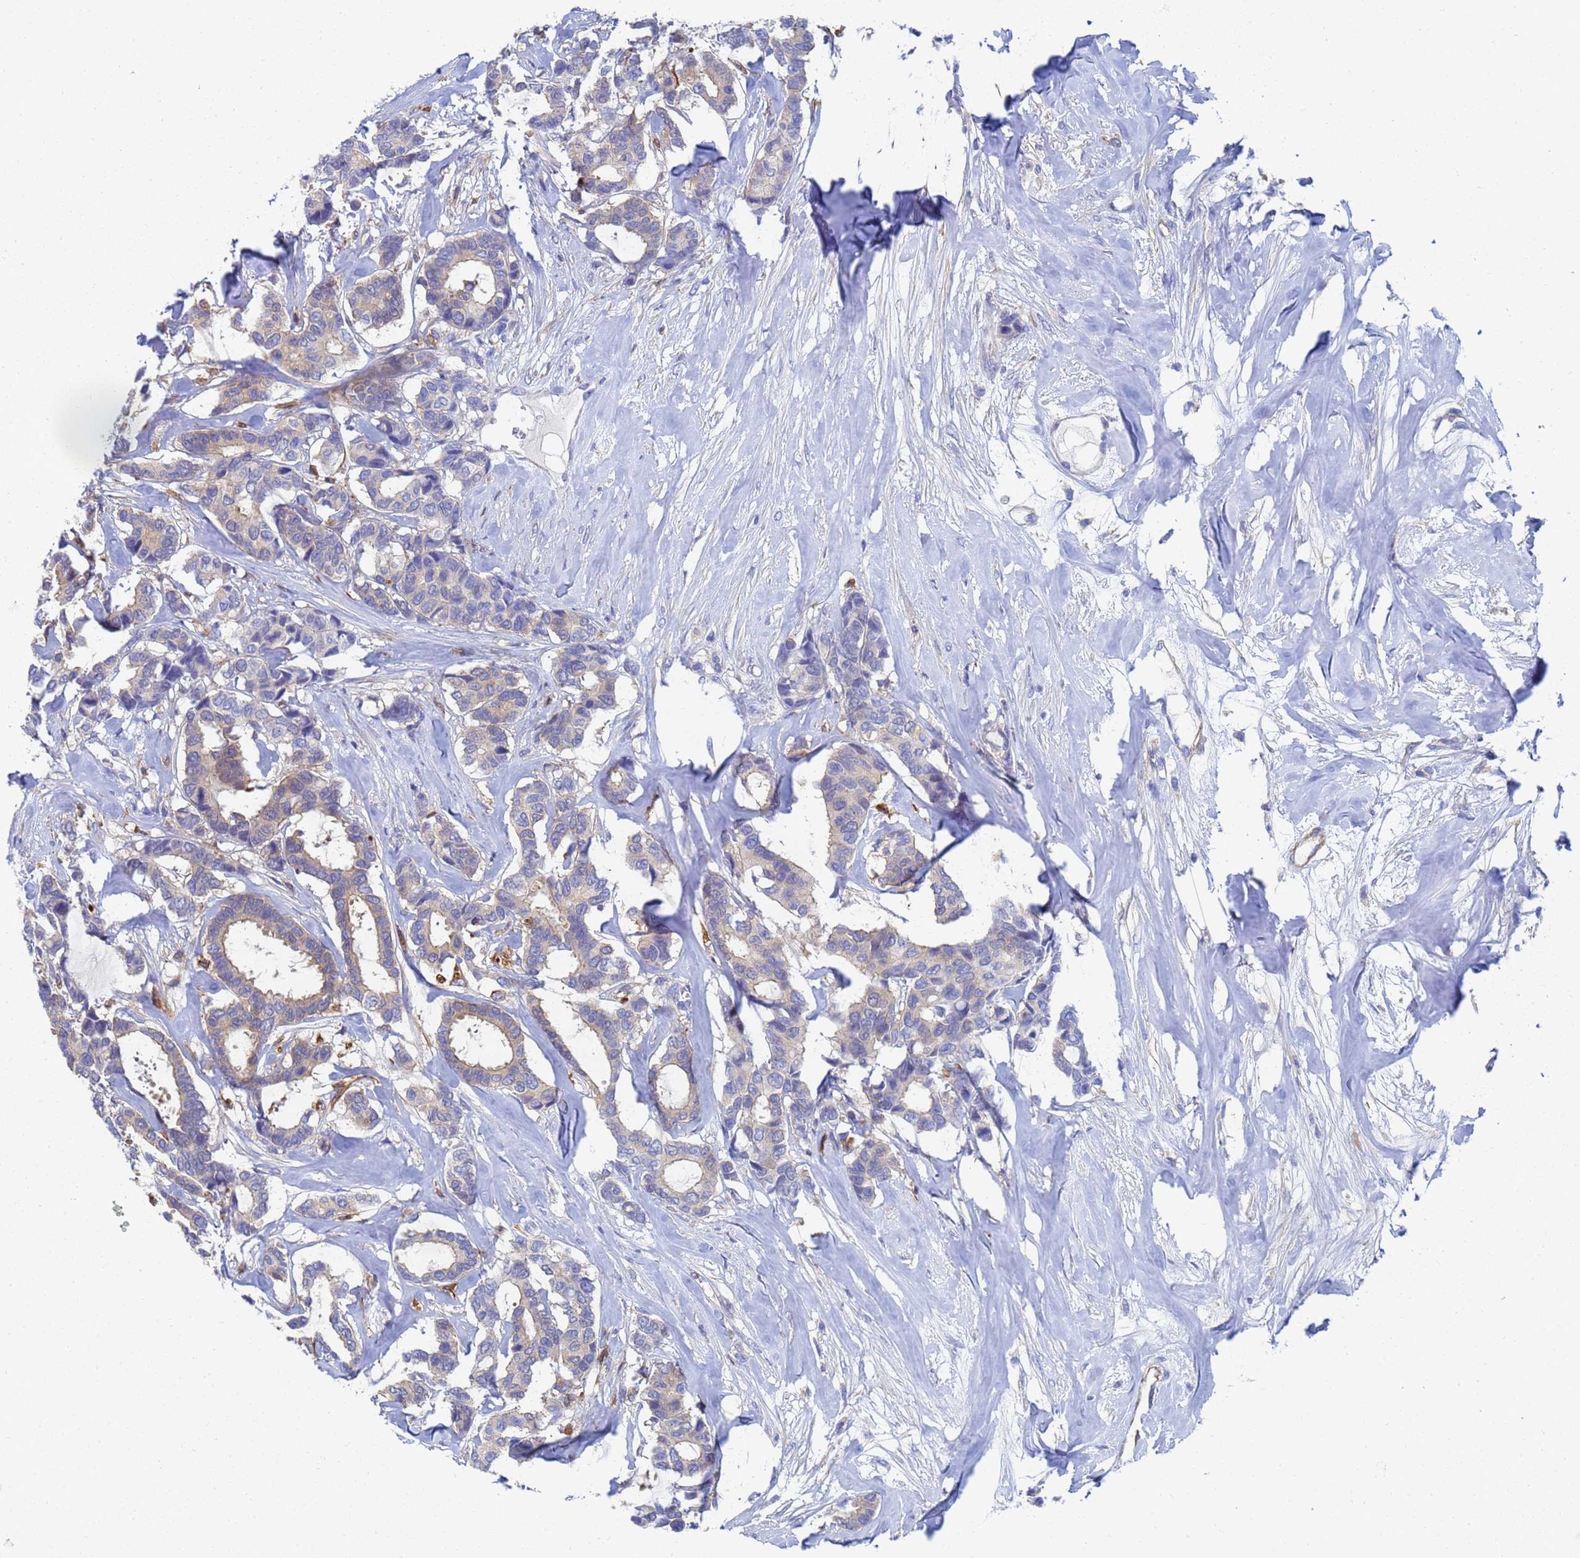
{"staining": {"intensity": "weak", "quantity": "25%-75%", "location": "cytoplasmic/membranous"}, "tissue": "breast cancer", "cell_type": "Tumor cells", "image_type": "cancer", "snomed": [{"axis": "morphology", "description": "Duct carcinoma"}, {"axis": "topography", "description": "Breast"}], "caption": "Immunohistochemistry (DAB) staining of human breast cancer shows weak cytoplasmic/membranous protein staining in approximately 25%-75% of tumor cells. The protein of interest is shown in brown color, while the nuclei are stained blue.", "gene": "GCHFR", "patient": {"sex": "female", "age": 87}}